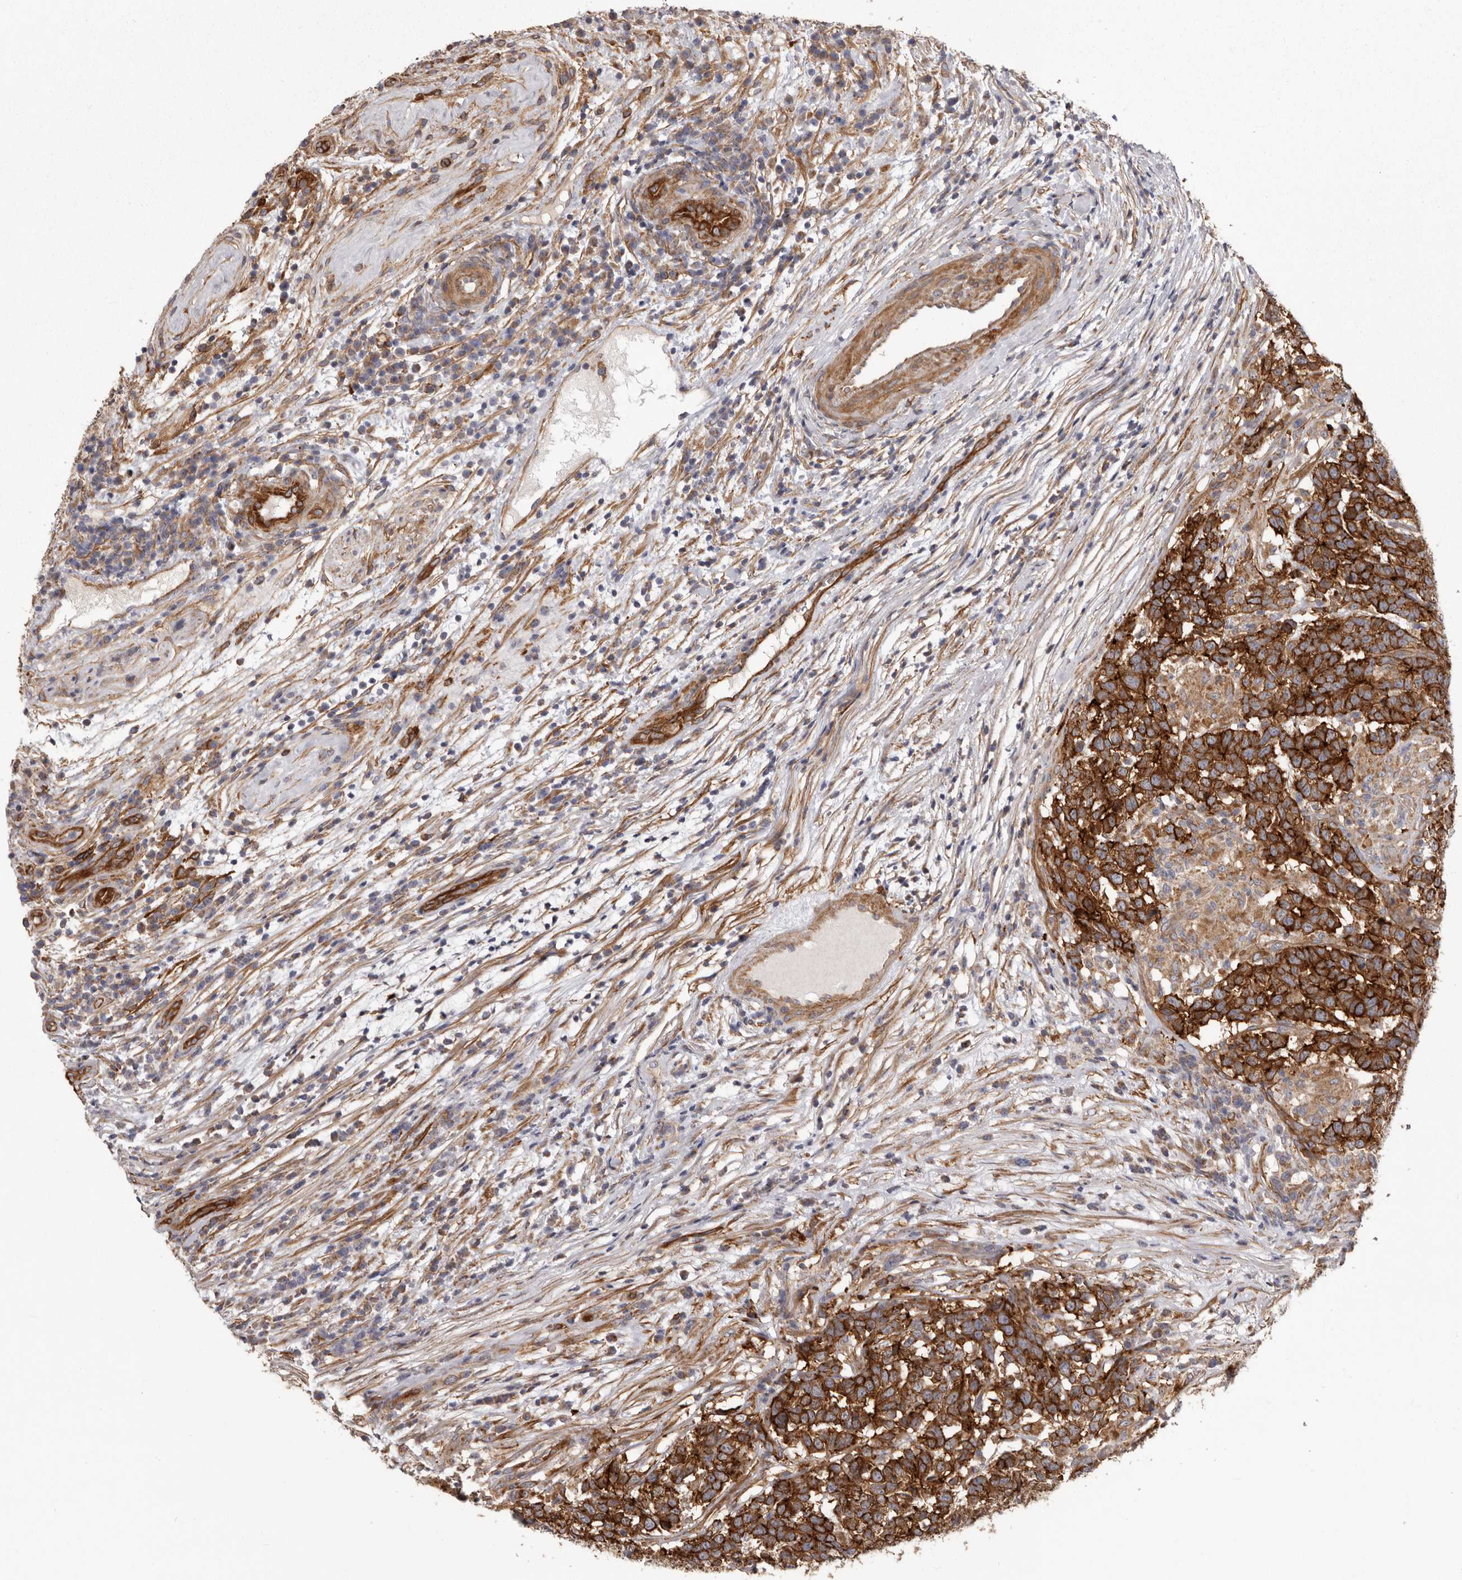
{"staining": {"intensity": "strong", "quantity": ">75%", "location": "cytoplasmic/membranous"}, "tissue": "testis cancer", "cell_type": "Tumor cells", "image_type": "cancer", "snomed": [{"axis": "morphology", "description": "Carcinoma, Embryonal, NOS"}, {"axis": "topography", "description": "Testis"}], "caption": "DAB (3,3'-diaminobenzidine) immunohistochemical staining of testis cancer displays strong cytoplasmic/membranous protein expression in about >75% of tumor cells. The staining is performed using DAB brown chromogen to label protein expression. The nuclei are counter-stained blue using hematoxylin.", "gene": "ENAH", "patient": {"sex": "male", "age": 26}}